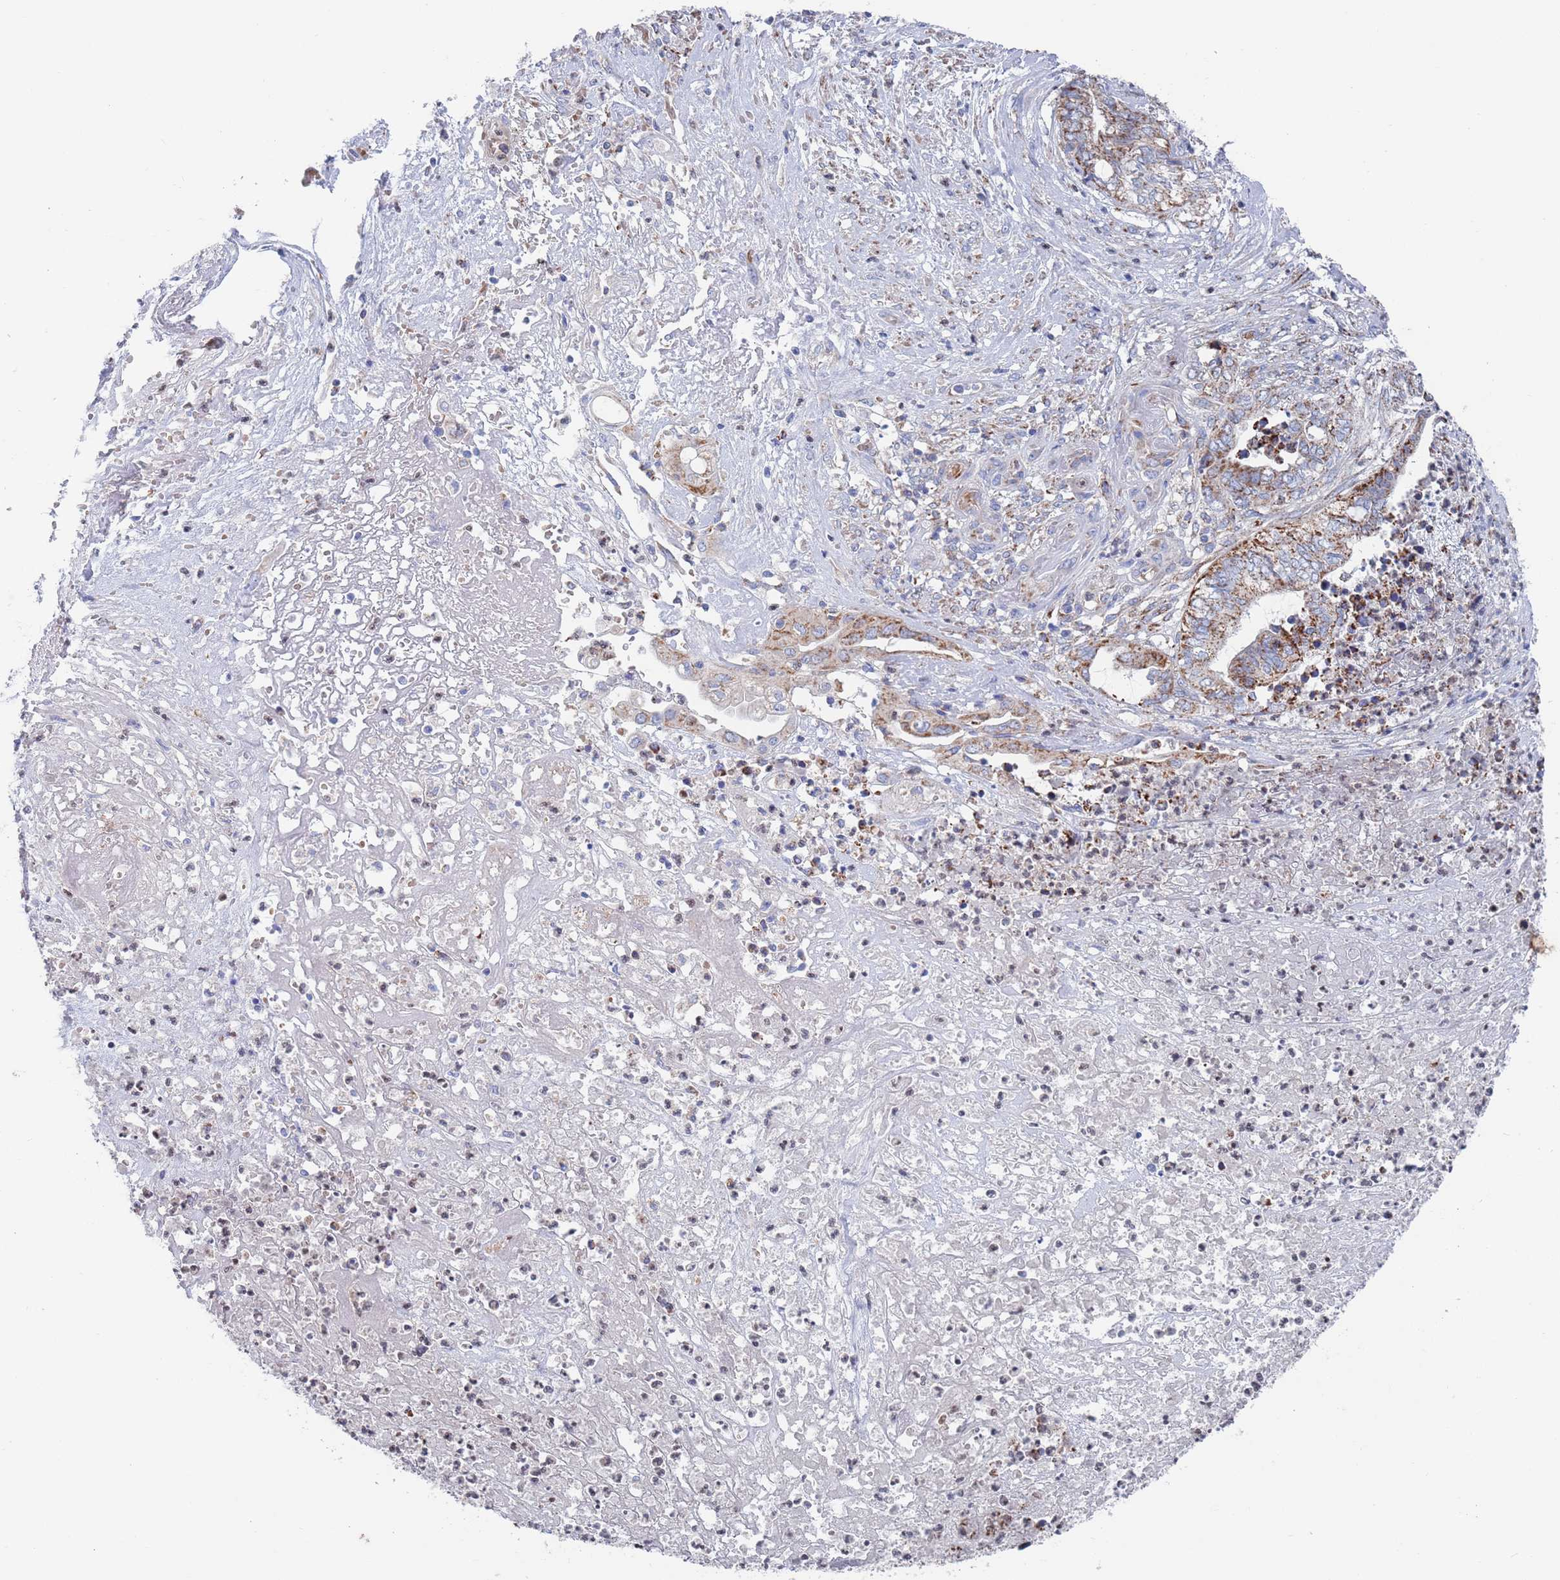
{"staining": {"intensity": "moderate", "quantity": ">75%", "location": "cytoplasmic/membranous"}, "tissue": "endometrial cancer", "cell_type": "Tumor cells", "image_type": "cancer", "snomed": [{"axis": "morphology", "description": "Adenocarcinoma, NOS"}, {"axis": "topography", "description": "Uterus"}, {"axis": "topography", "description": "Endometrium"}], "caption": "There is medium levels of moderate cytoplasmic/membranous positivity in tumor cells of endometrial cancer (adenocarcinoma), as demonstrated by immunohistochemical staining (brown color).", "gene": "CHCHD6", "patient": {"sex": "female", "age": 70}}